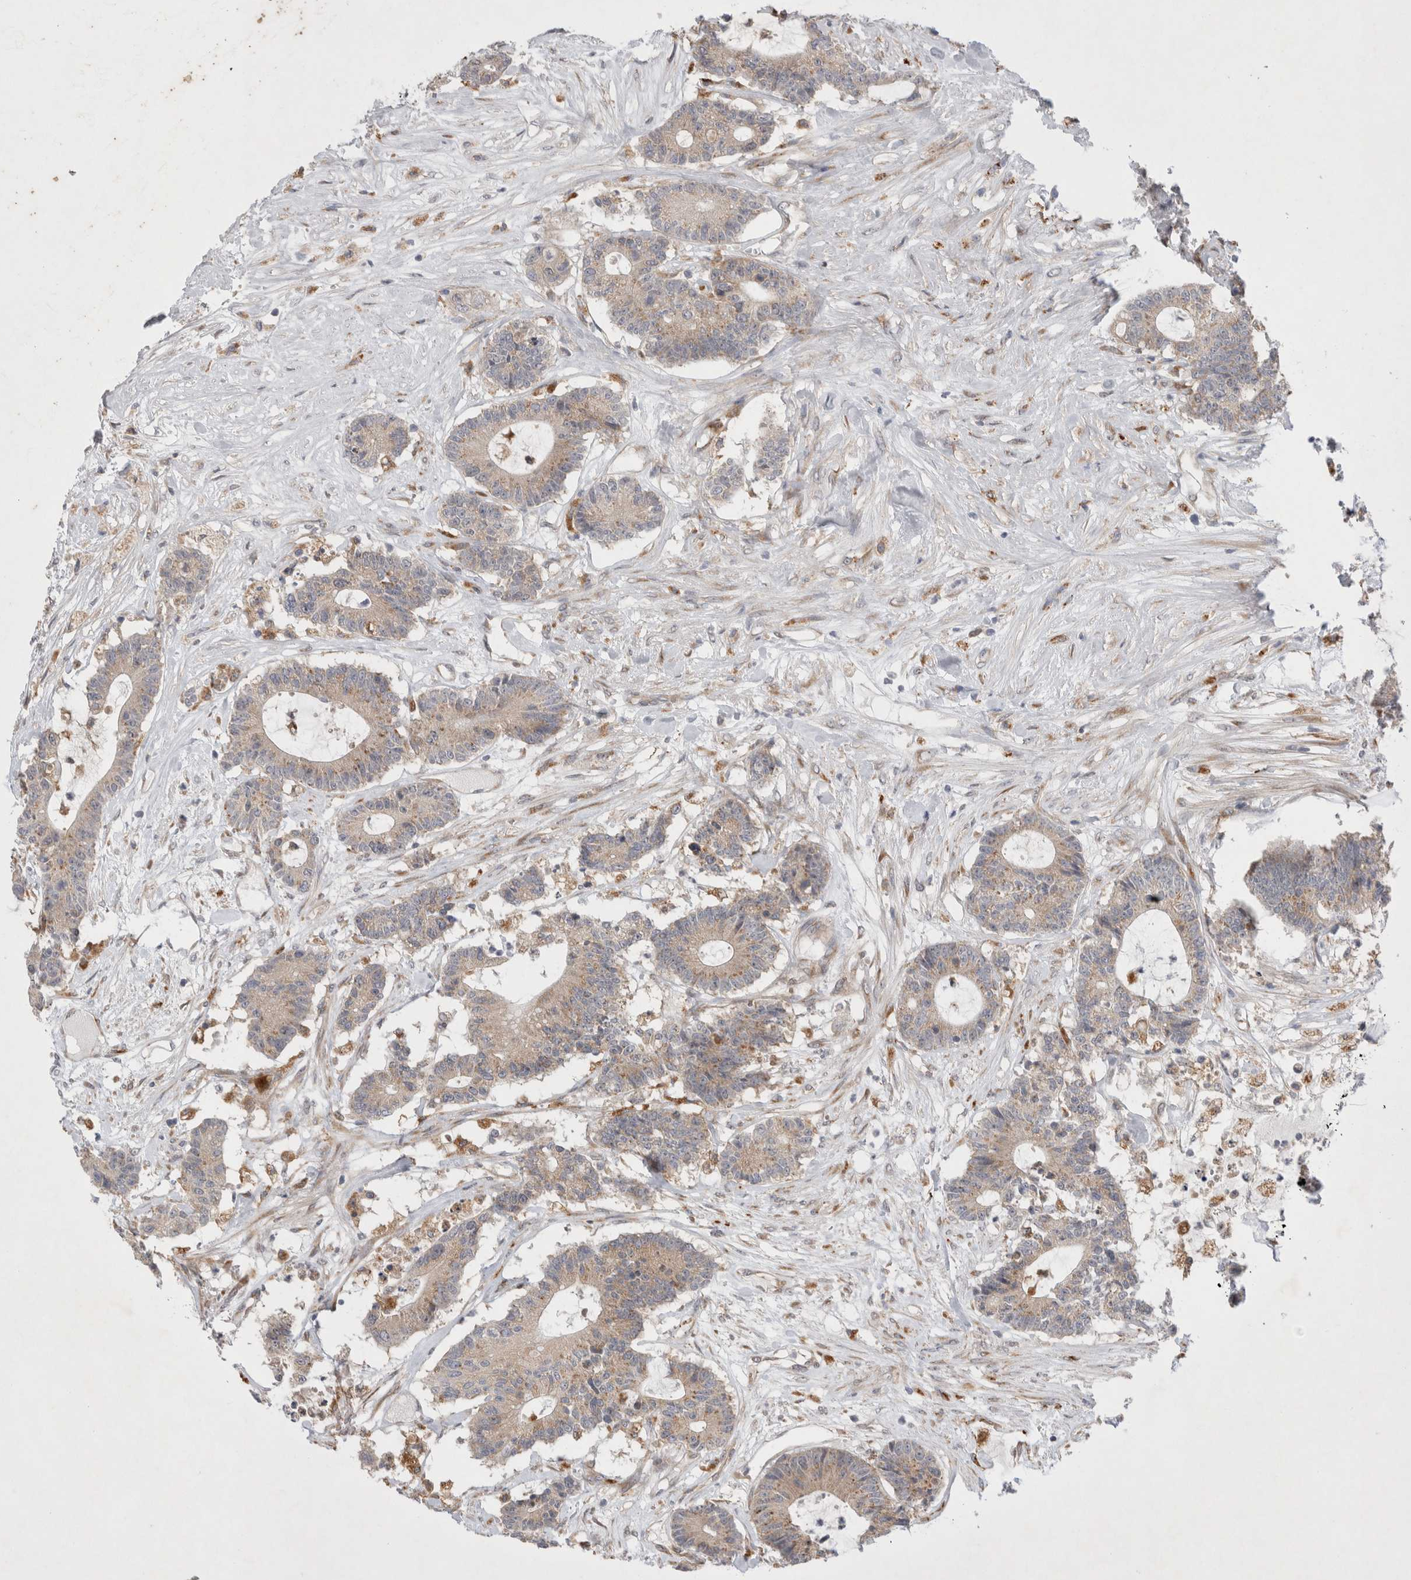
{"staining": {"intensity": "weak", "quantity": "25%-75%", "location": "cytoplasmic/membranous"}, "tissue": "colorectal cancer", "cell_type": "Tumor cells", "image_type": "cancer", "snomed": [{"axis": "morphology", "description": "Adenocarcinoma, NOS"}, {"axis": "topography", "description": "Colon"}], "caption": "DAB immunohistochemical staining of human colorectal cancer (adenocarcinoma) demonstrates weak cytoplasmic/membranous protein positivity in approximately 25%-75% of tumor cells.", "gene": "NPC1", "patient": {"sex": "female", "age": 84}}